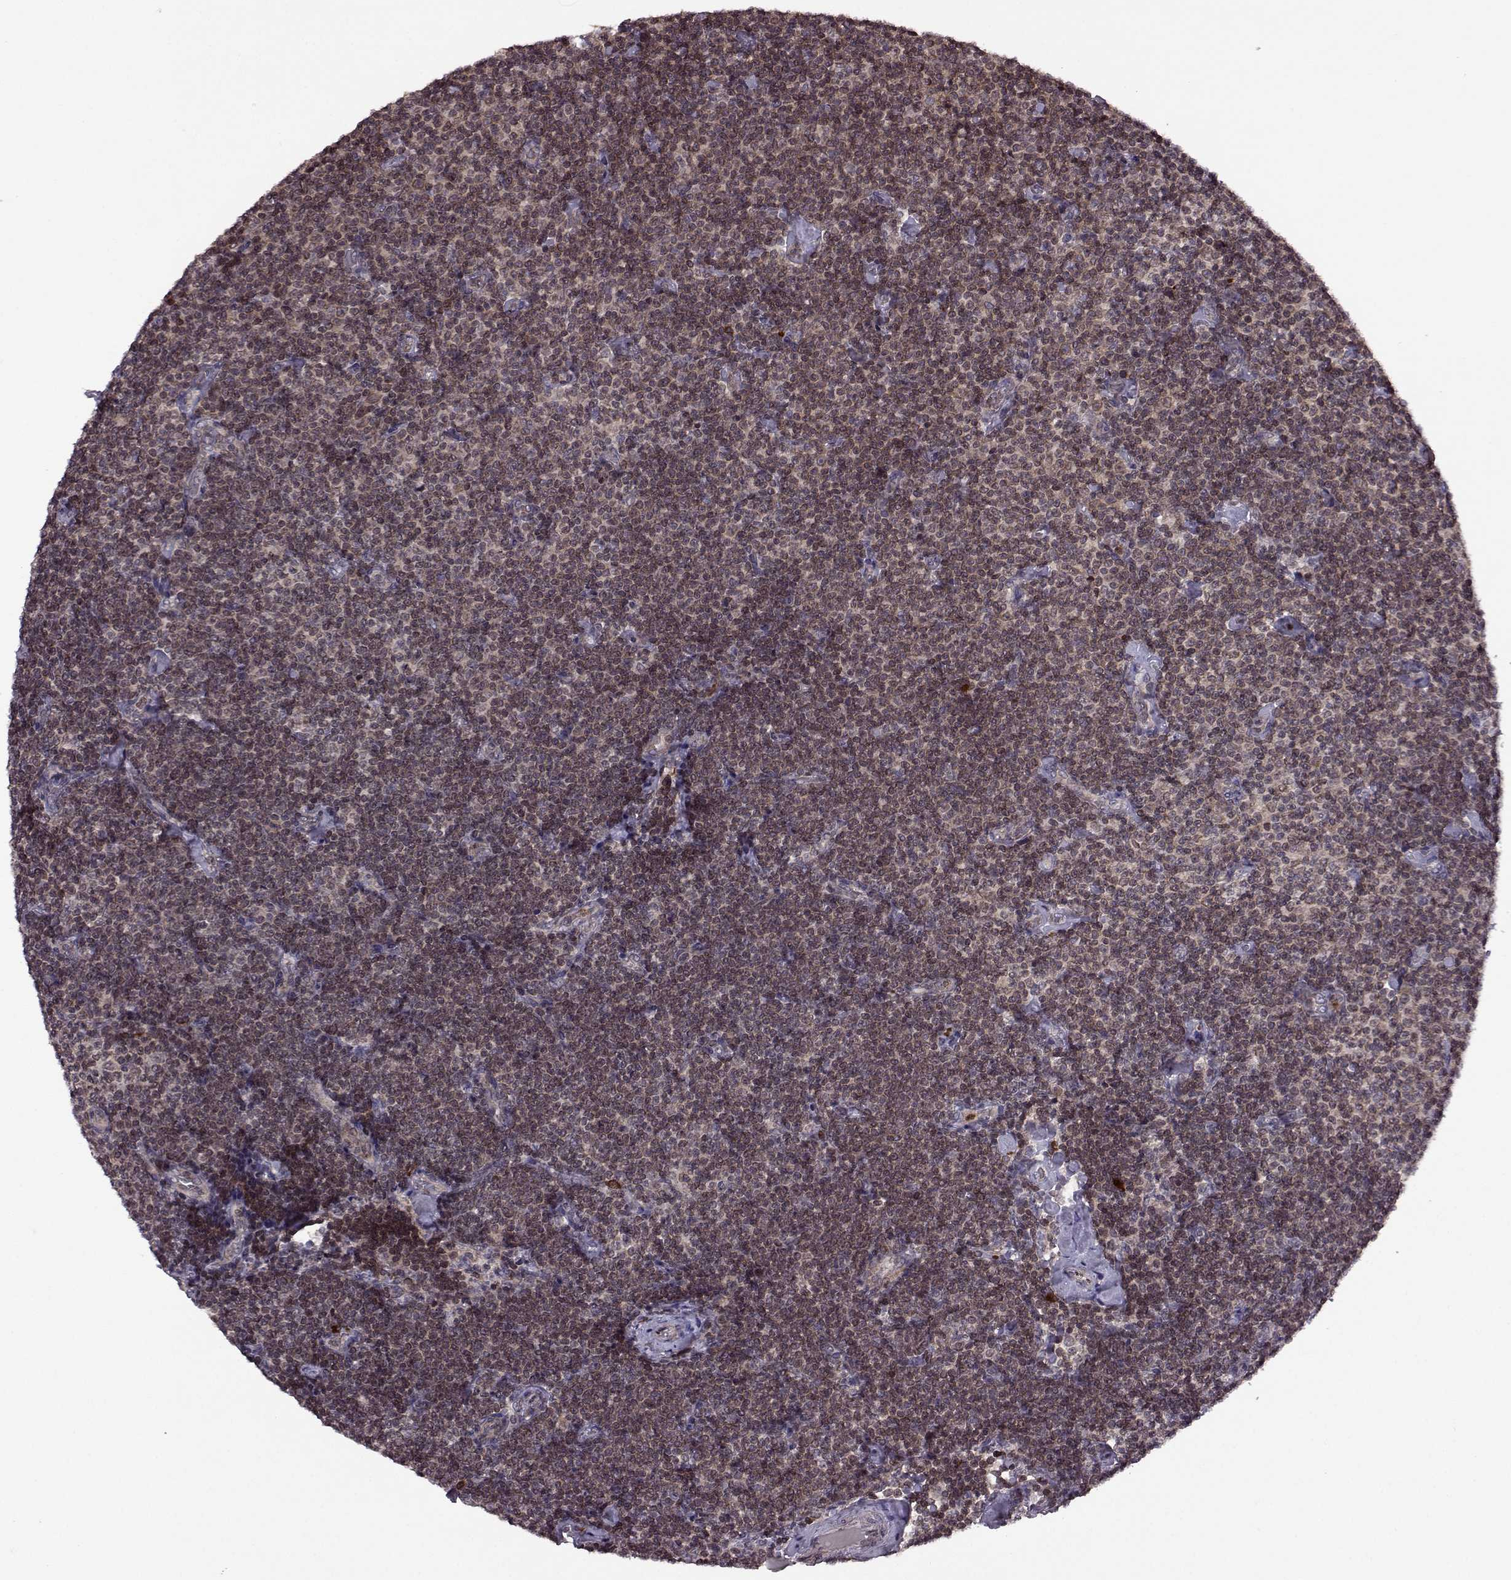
{"staining": {"intensity": "weak", "quantity": ">75%", "location": "cytoplasmic/membranous"}, "tissue": "lymphoma", "cell_type": "Tumor cells", "image_type": "cancer", "snomed": [{"axis": "morphology", "description": "Malignant lymphoma, non-Hodgkin's type, Low grade"}, {"axis": "topography", "description": "Lymph node"}], "caption": "Protein staining by IHC displays weak cytoplasmic/membranous staining in approximately >75% of tumor cells in low-grade malignant lymphoma, non-Hodgkin's type. Ihc stains the protein in brown and the nuclei are stained blue.", "gene": "TRMU", "patient": {"sex": "male", "age": 81}}